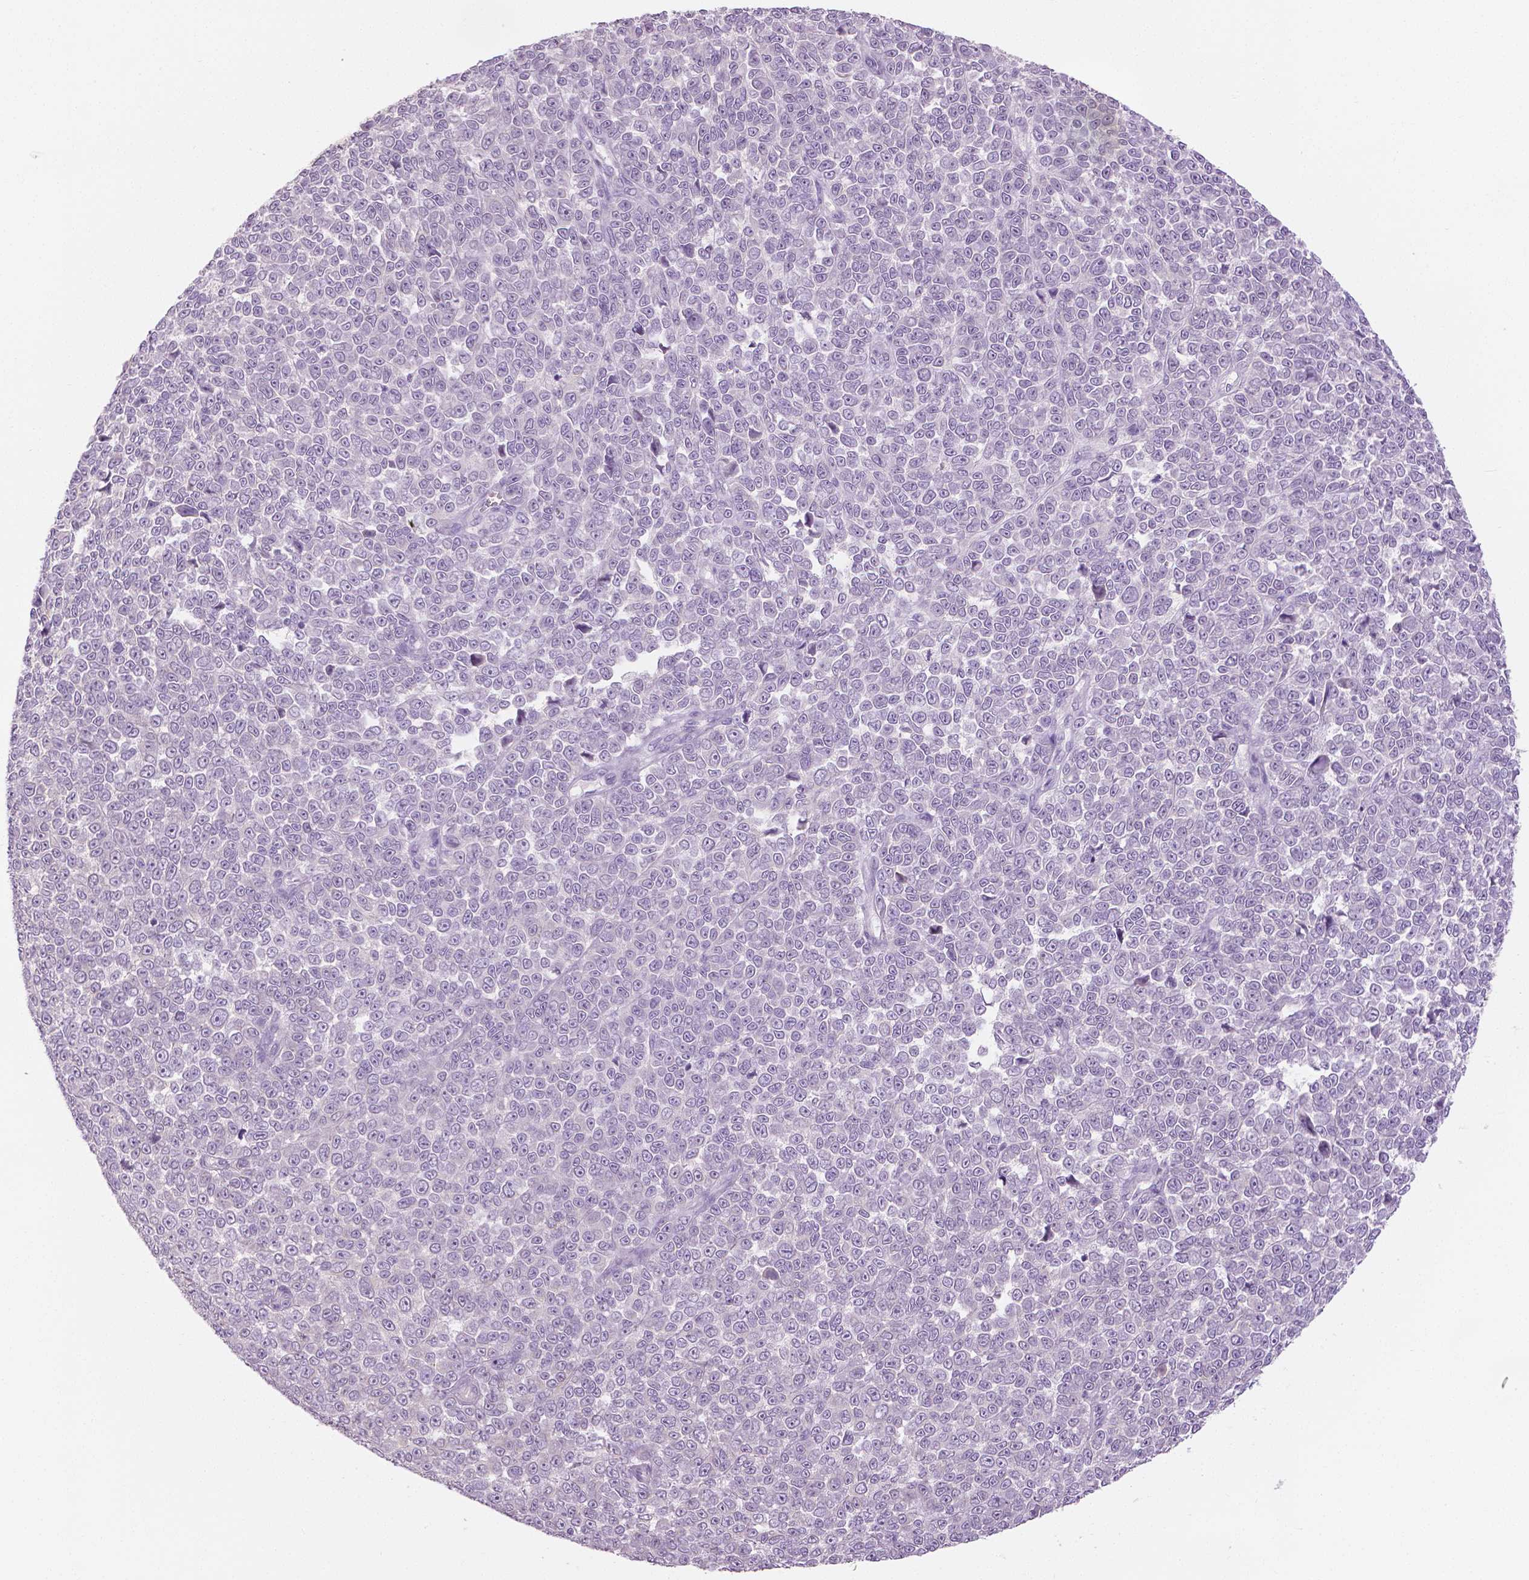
{"staining": {"intensity": "negative", "quantity": "none", "location": "none"}, "tissue": "melanoma", "cell_type": "Tumor cells", "image_type": "cancer", "snomed": [{"axis": "morphology", "description": "Malignant melanoma, NOS"}, {"axis": "topography", "description": "Skin"}], "caption": "IHC micrograph of neoplastic tissue: malignant melanoma stained with DAB (3,3'-diaminobenzidine) exhibits no significant protein staining in tumor cells. (DAB (3,3'-diaminobenzidine) immunohistochemistry, high magnification).", "gene": "SLC24A1", "patient": {"sex": "female", "age": 95}}